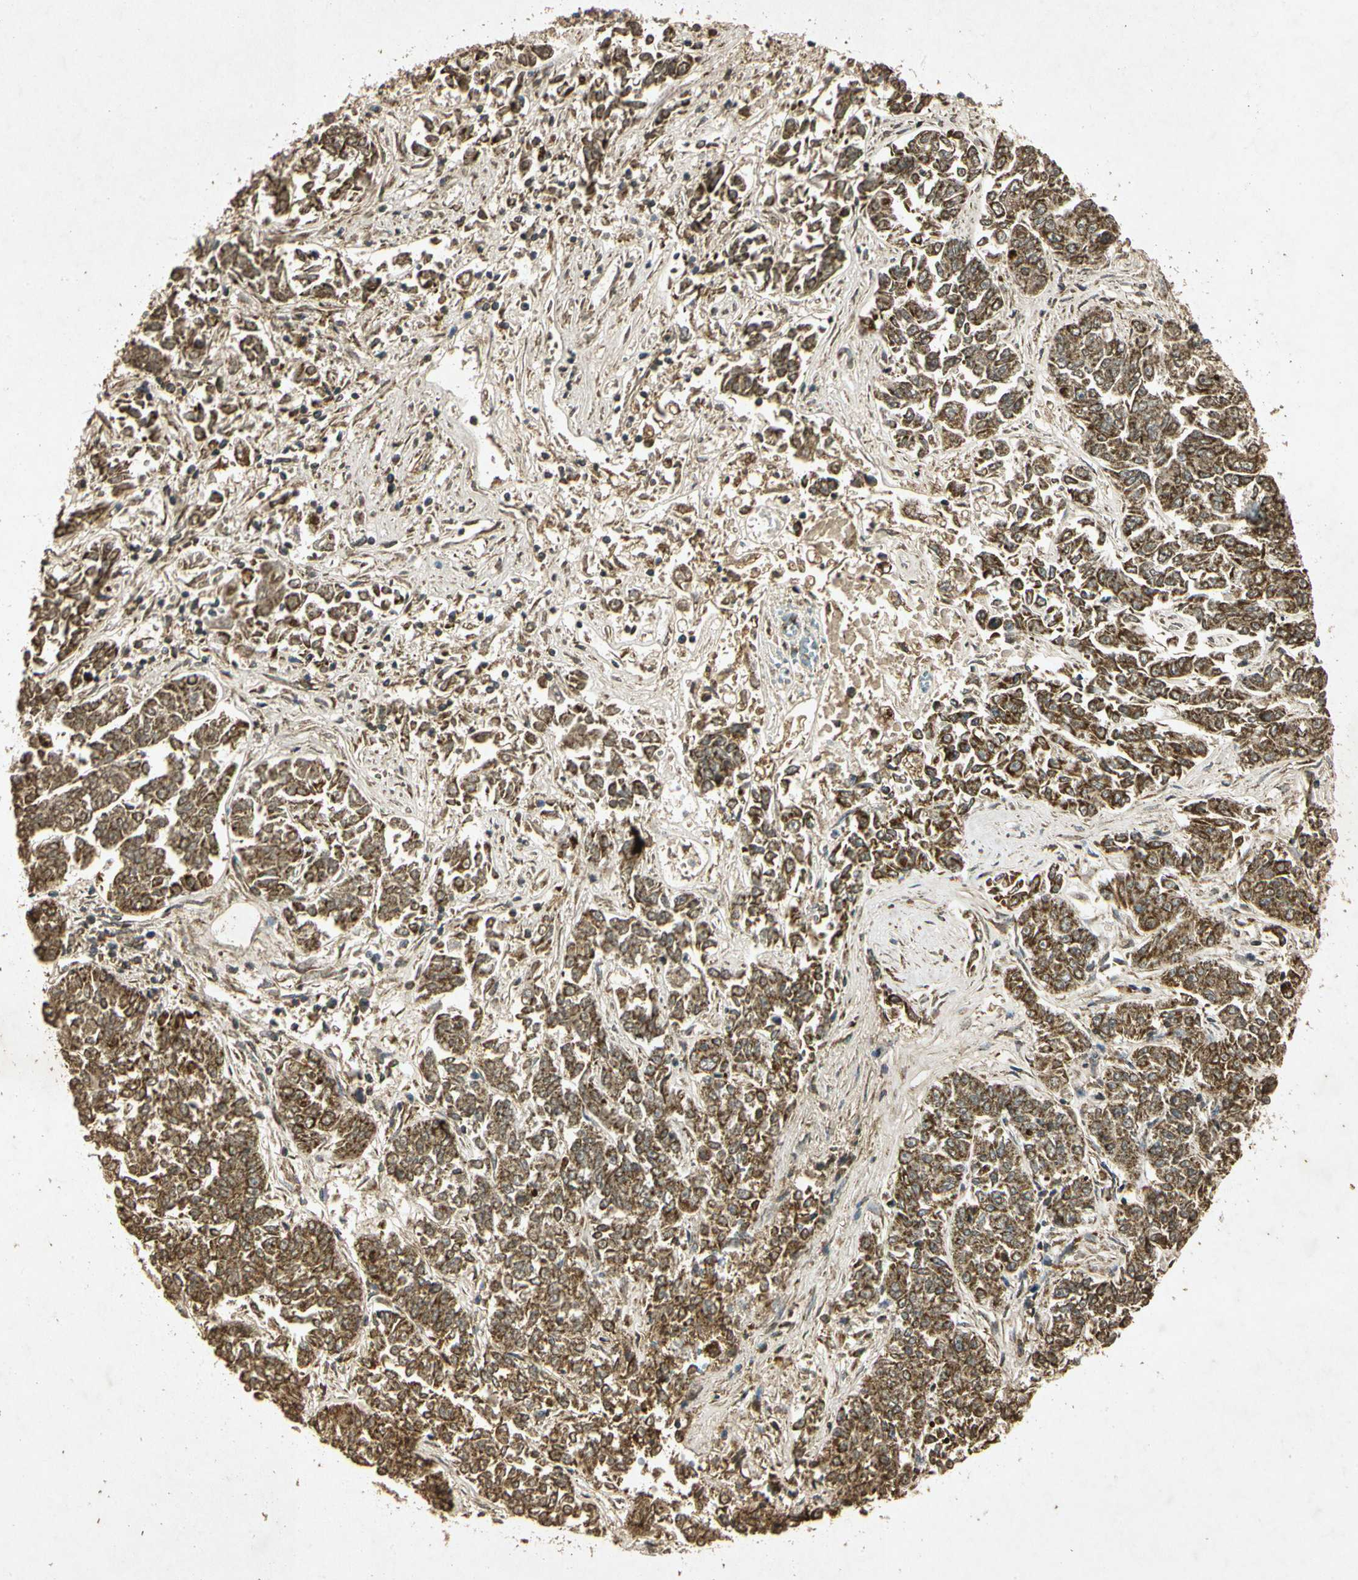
{"staining": {"intensity": "strong", "quantity": ">75%", "location": "cytoplasmic/membranous"}, "tissue": "lung cancer", "cell_type": "Tumor cells", "image_type": "cancer", "snomed": [{"axis": "morphology", "description": "Adenocarcinoma, NOS"}, {"axis": "topography", "description": "Lung"}], "caption": "An image of adenocarcinoma (lung) stained for a protein reveals strong cytoplasmic/membranous brown staining in tumor cells. The staining is performed using DAB (3,3'-diaminobenzidine) brown chromogen to label protein expression. The nuclei are counter-stained blue using hematoxylin.", "gene": "PRDX3", "patient": {"sex": "male", "age": 84}}